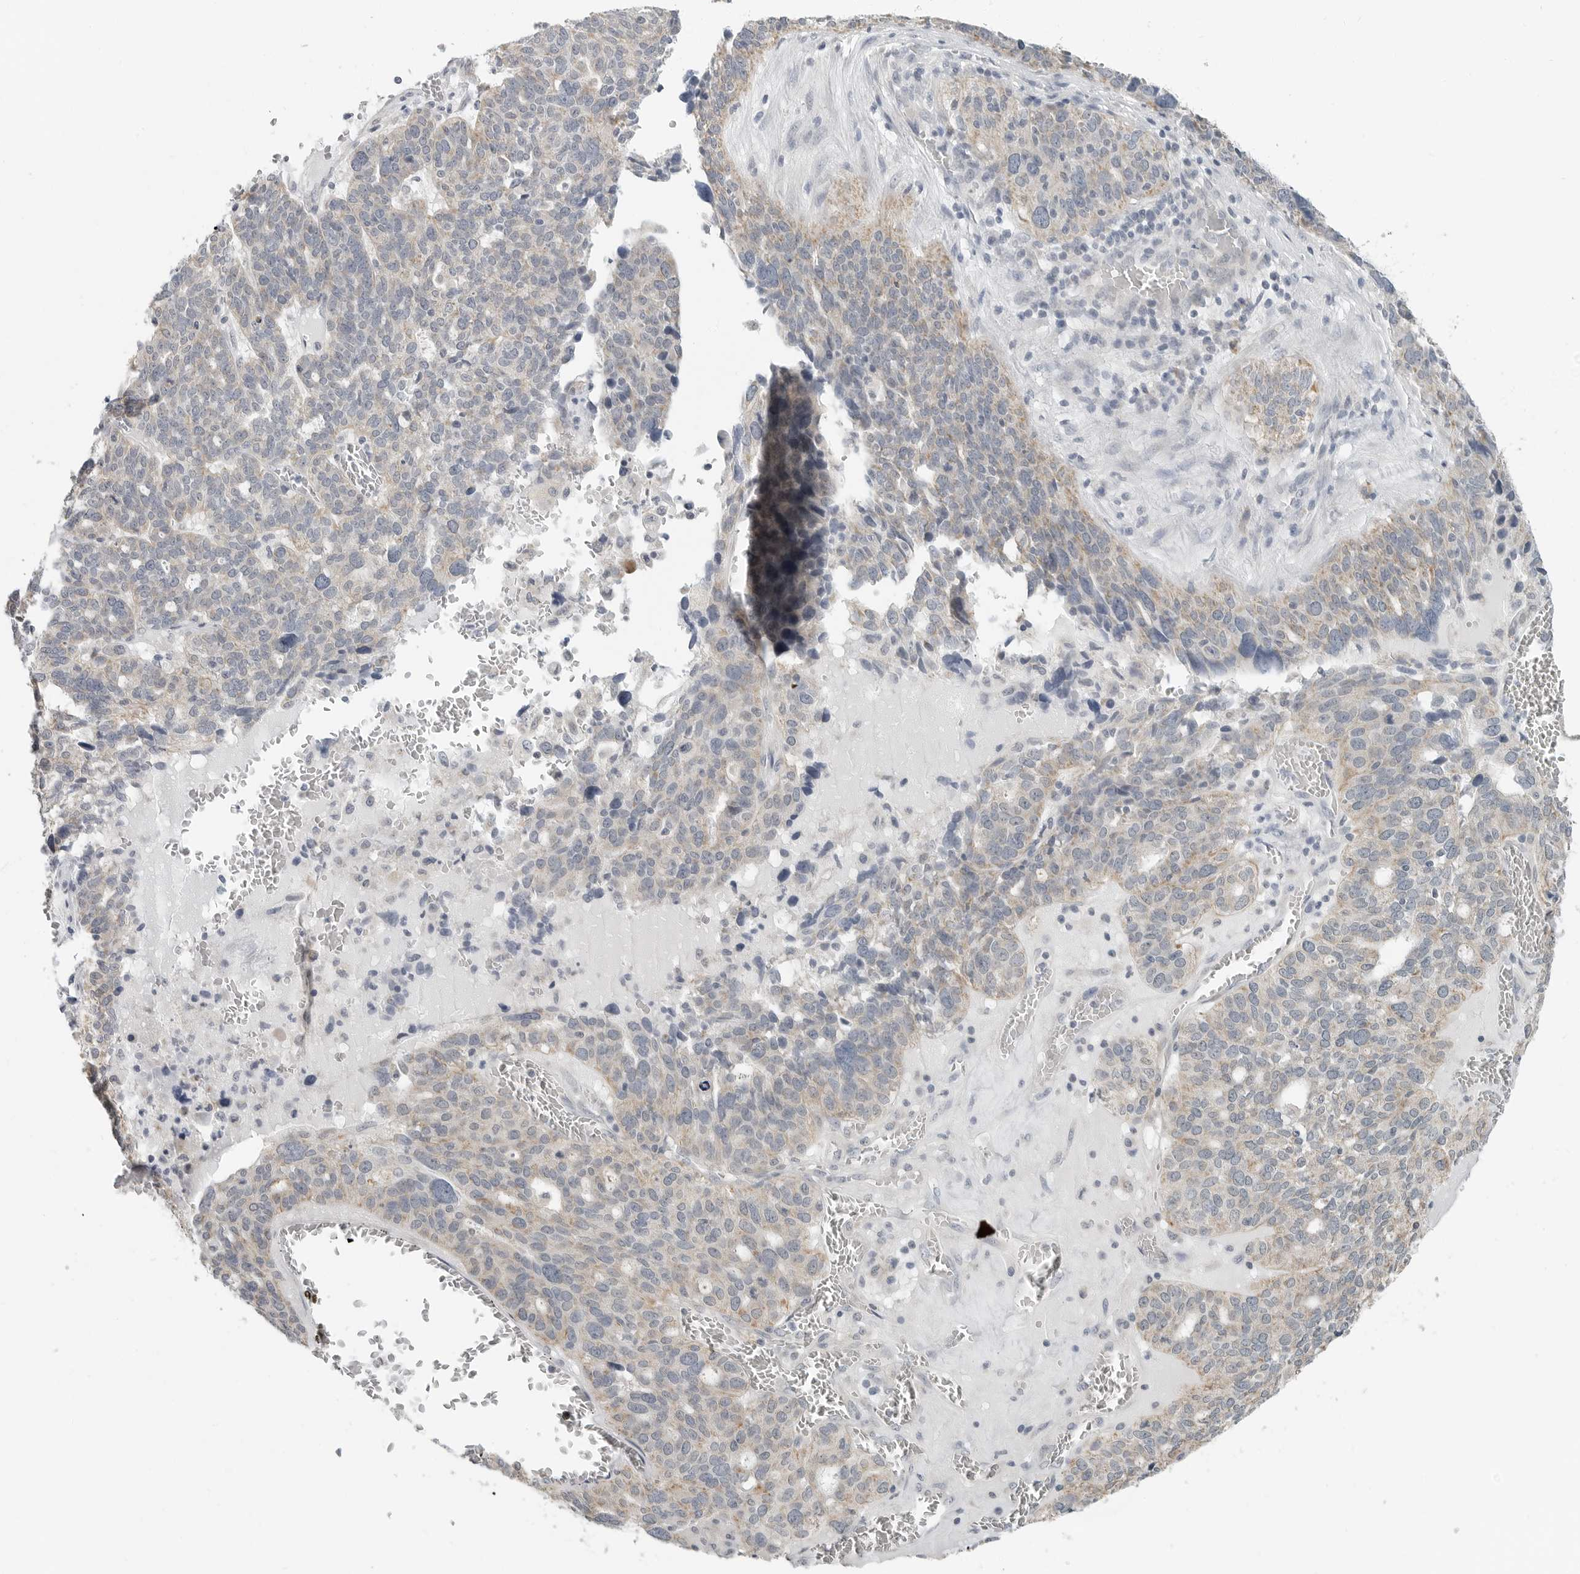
{"staining": {"intensity": "weak", "quantity": "25%-75%", "location": "cytoplasmic/membranous"}, "tissue": "ovarian cancer", "cell_type": "Tumor cells", "image_type": "cancer", "snomed": [{"axis": "morphology", "description": "Cystadenocarcinoma, serous, NOS"}, {"axis": "topography", "description": "Ovary"}], "caption": "Tumor cells display low levels of weak cytoplasmic/membranous expression in about 25%-75% of cells in human ovarian cancer.", "gene": "IL12RB2", "patient": {"sex": "female", "age": 59}}